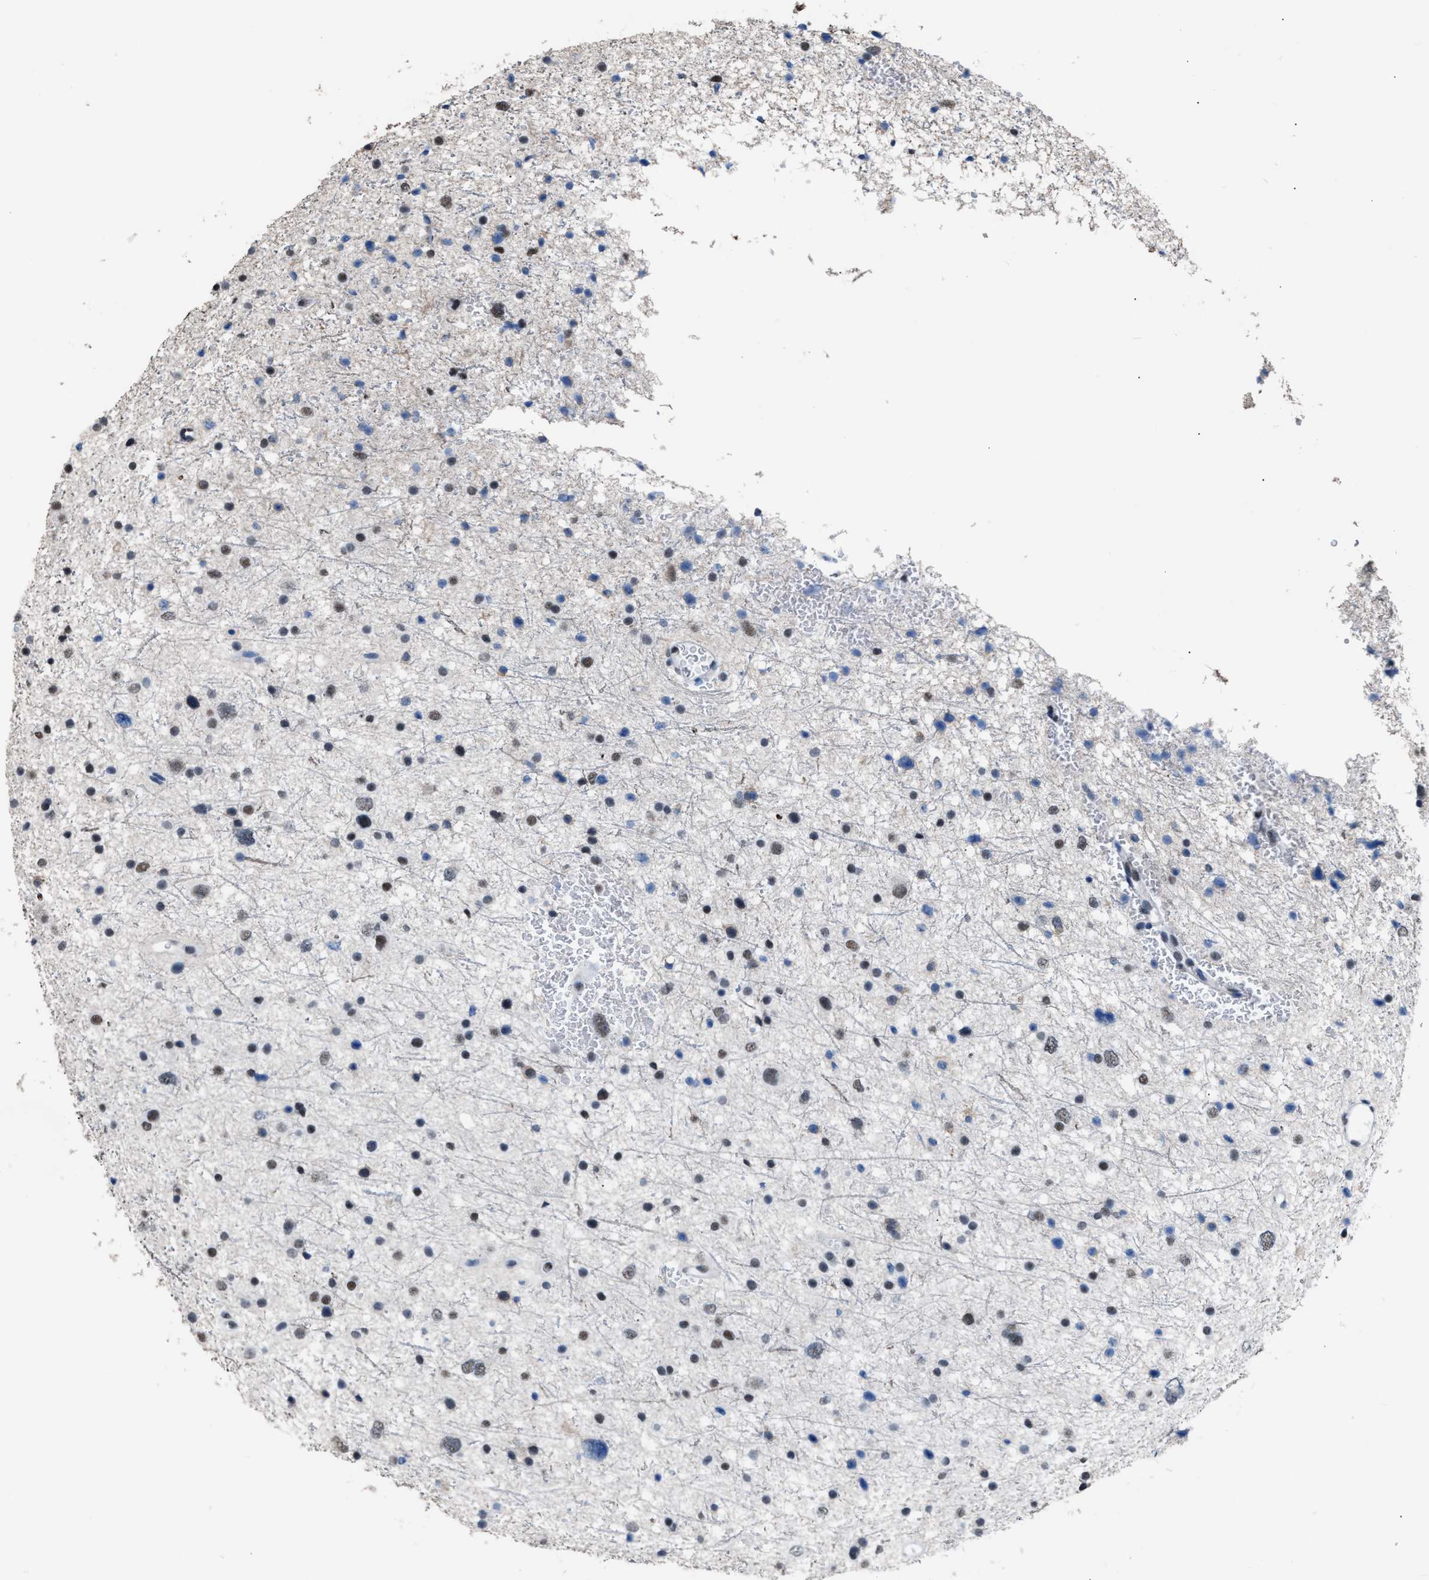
{"staining": {"intensity": "weak", "quantity": ">75%", "location": "nuclear"}, "tissue": "glioma", "cell_type": "Tumor cells", "image_type": "cancer", "snomed": [{"axis": "morphology", "description": "Glioma, malignant, Low grade"}, {"axis": "topography", "description": "Brain"}], "caption": "IHC image of neoplastic tissue: glioma stained using immunohistochemistry (IHC) displays low levels of weak protein expression localized specifically in the nuclear of tumor cells, appearing as a nuclear brown color.", "gene": "CCAR2", "patient": {"sex": "female", "age": 37}}